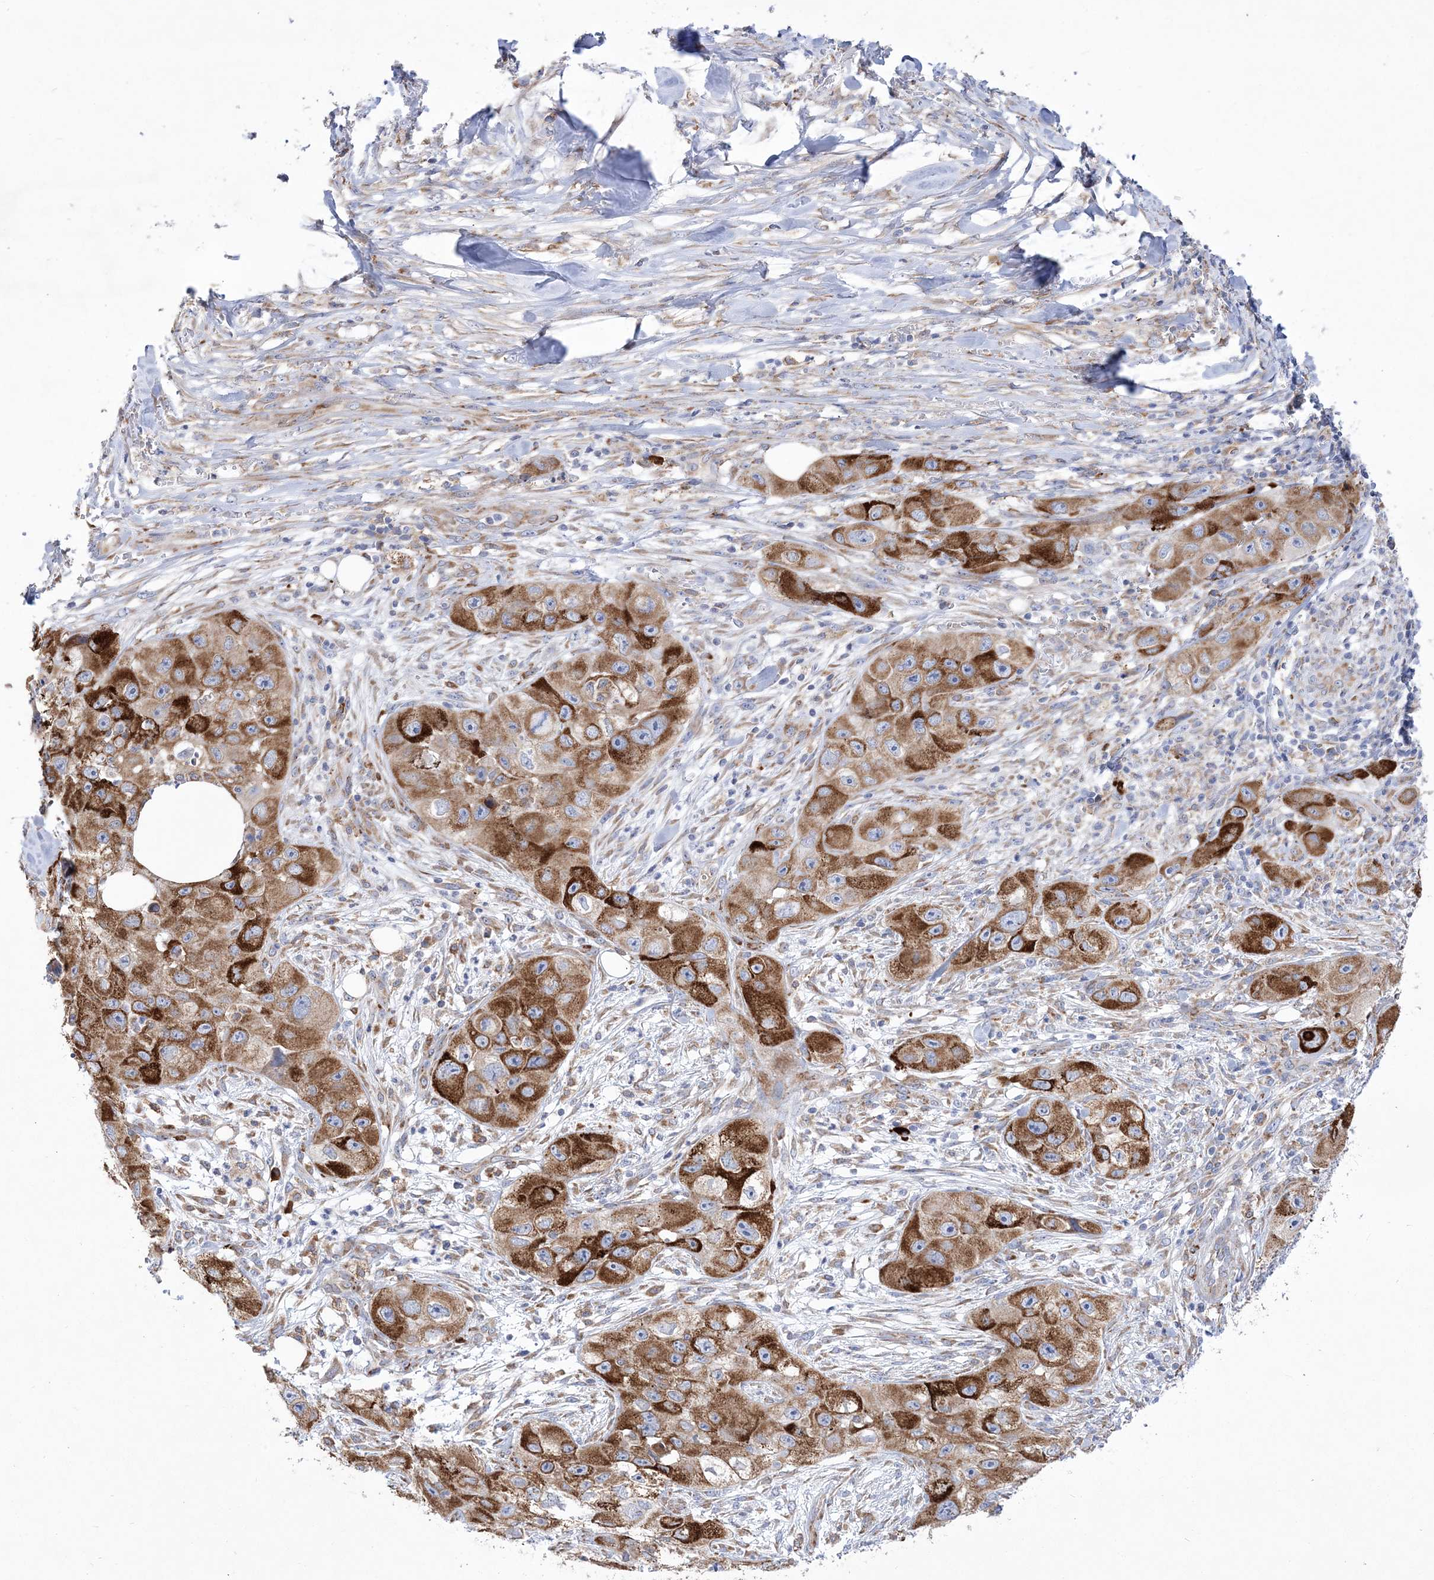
{"staining": {"intensity": "strong", "quantity": ">75%", "location": "cytoplasmic/membranous"}, "tissue": "skin cancer", "cell_type": "Tumor cells", "image_type": "cancer", "snomed": [{"axis": "morphology", "description": "Squamous cell carcinoma, NOS"}, {"axis": "topography", "description": "Skin"}, {"axis": "topography", "description": "Subcutis"}], "caption": "Human skin squamous cell carcinoma stained for a protein (brown) displays strong cytoplasmic/membranous positive positivity in about >75% of tumor cells.", "gene": "MED31", "patient": {"sex": "male", "age": 73}}